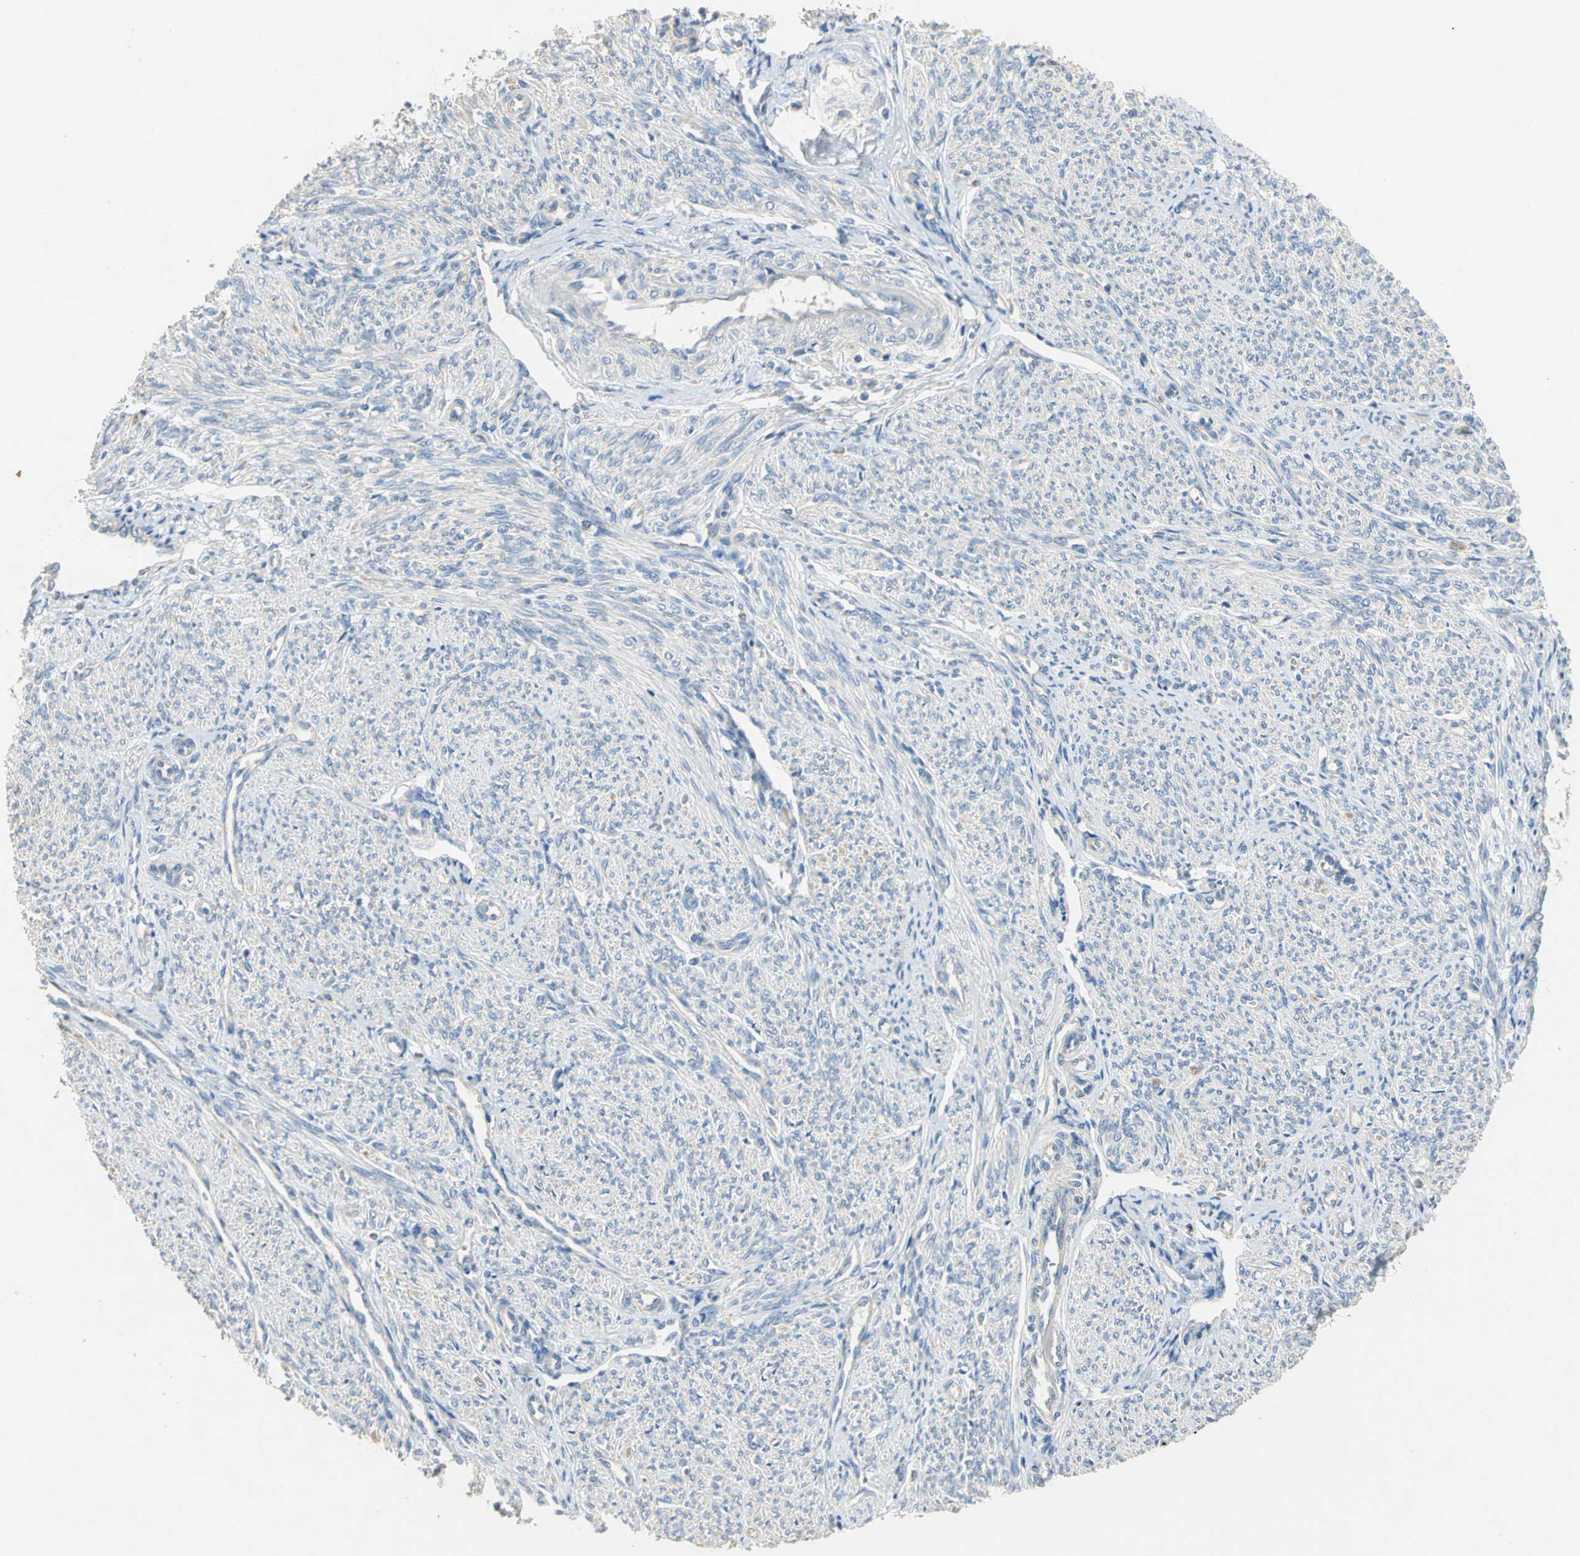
{"staining": {"intensity": "negative", "quantity": "none", "location": "none"}, "tissue": "smooth muscle", "cell_type": "Smooth muscle cells", "image_type": "normal", "snomed": [{"axis": "morphology", "description": "Normal tissue, NOS"}, {"axis": "topography", "description": "Smooth muscle"}], "caption": "An immunohistochemistry (IHC) photomicrograph of unremarkable smooth muscle is shown. There is no staining in smooth muscle cells of smooth muscle.", "gene": "IL17RB", "patient": {"sex": "female", "age": 65}}